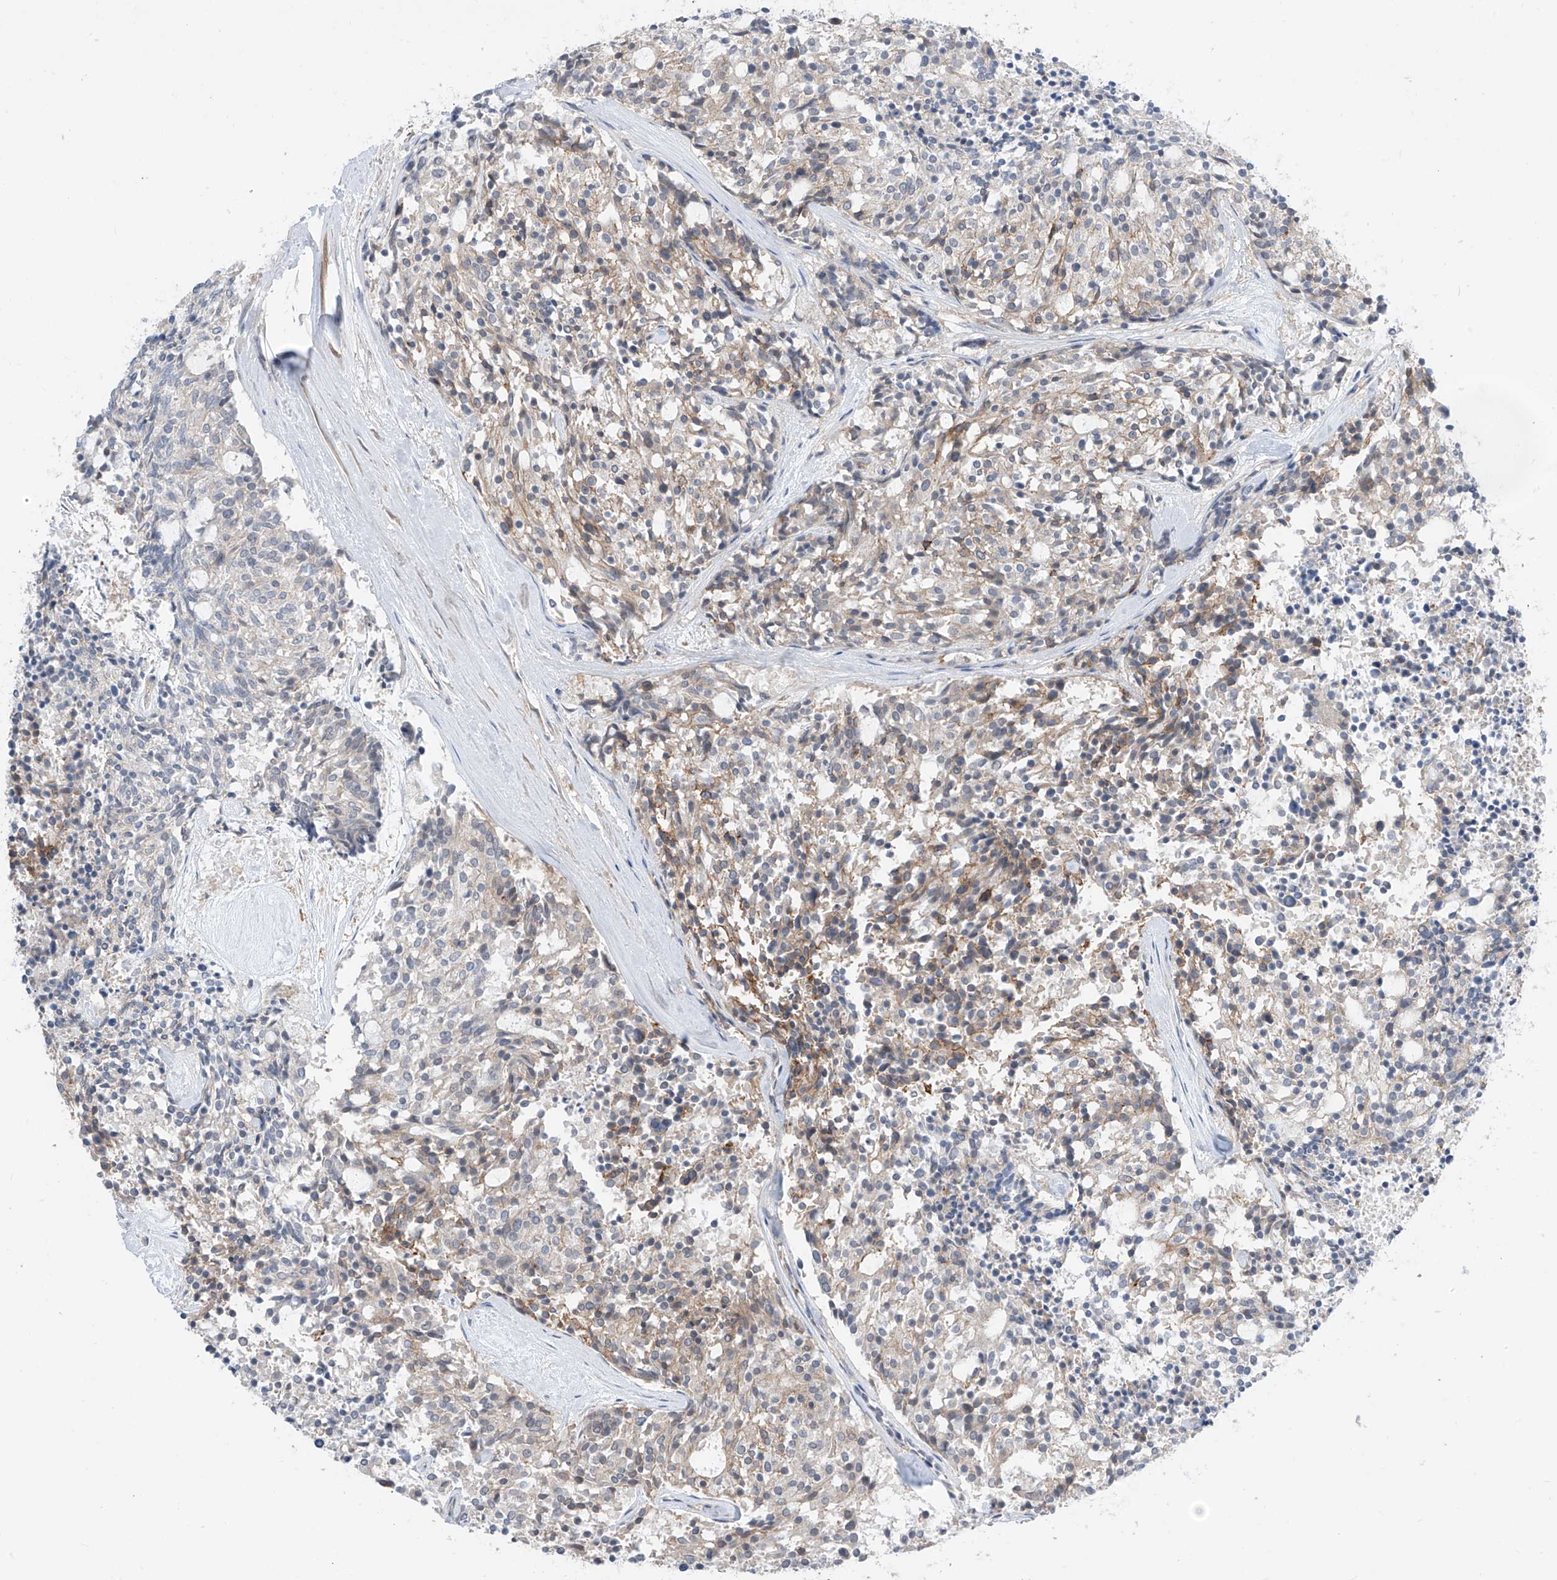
{"staining": {"intensity": "negative", "quantity": "none", "location": "none"}, "tissue": "carcinoid", "cell_type": "Tumor cells", "image_type": "cancer", "snomed": [{"axis": "morphology", "description": "Carcinoid, malignant, NOS"}, {"axis": "topography", "description": "Pancreas"}], "caption": "IHC of human malignant carcinoid demonstrates no positivity in tumor cells.", "gene": "ABLIM2", "patient": {"sex": "female", "age": 54}}